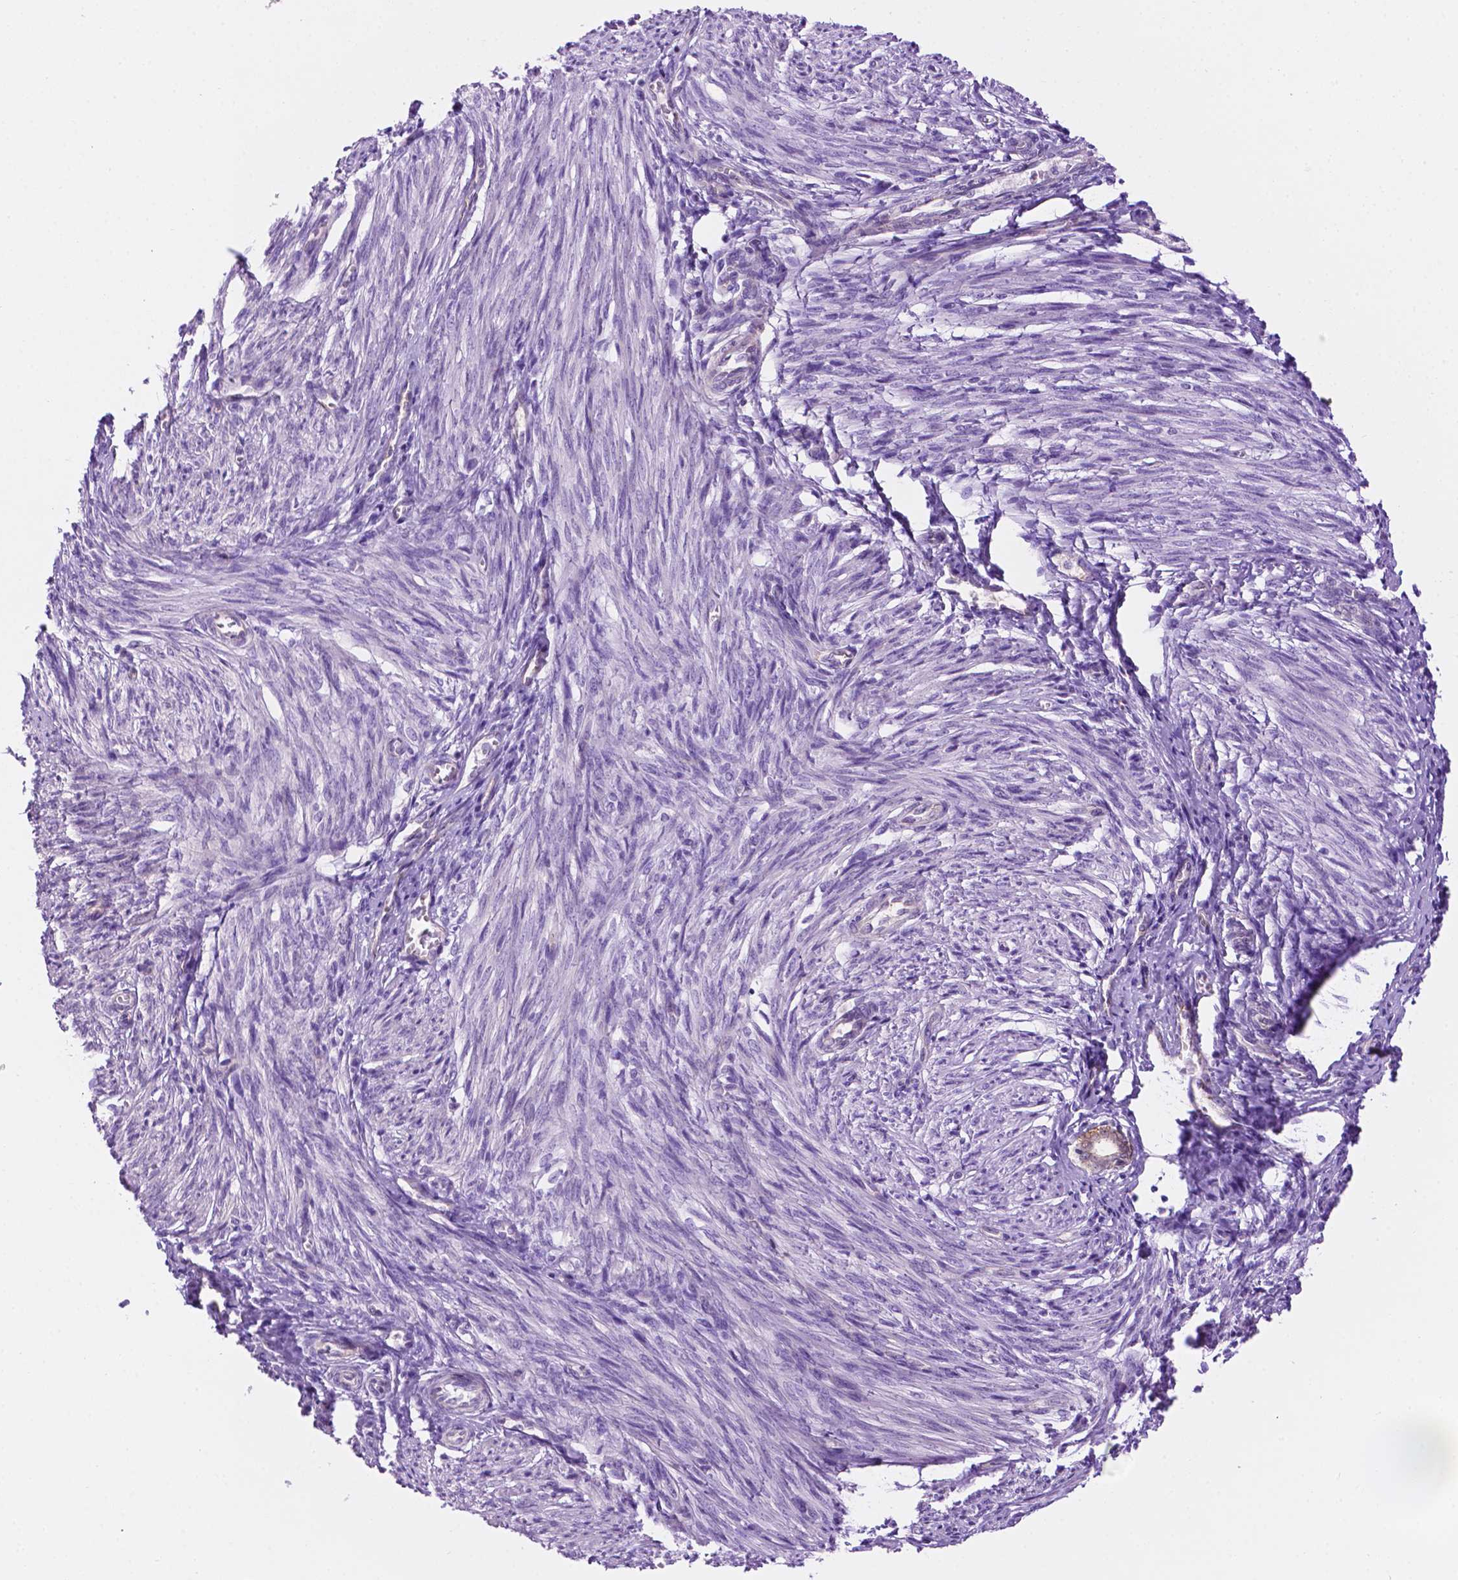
{"staining": {"intensity": "negative", "quantity": "none", "location": "none"}, "tissue": "endometrium", "cell_type": "Cells in endometrial stroma", "image_type": "normal", "snomed": [{"axis": "morphology", "description": "Normal tissue, NOS"}, {"axis": "topography", "description": "Endometrium"}], "caption": "This micrograph is of unremarkable endometrium stained with immunohistochemistry to label a protein in brown with the nuclei are counter-stained blue. There is no positivity in cells in endometrial stroma.", "gene": "TACSTD2", "patient": {"sex": "female", "age": 50}}